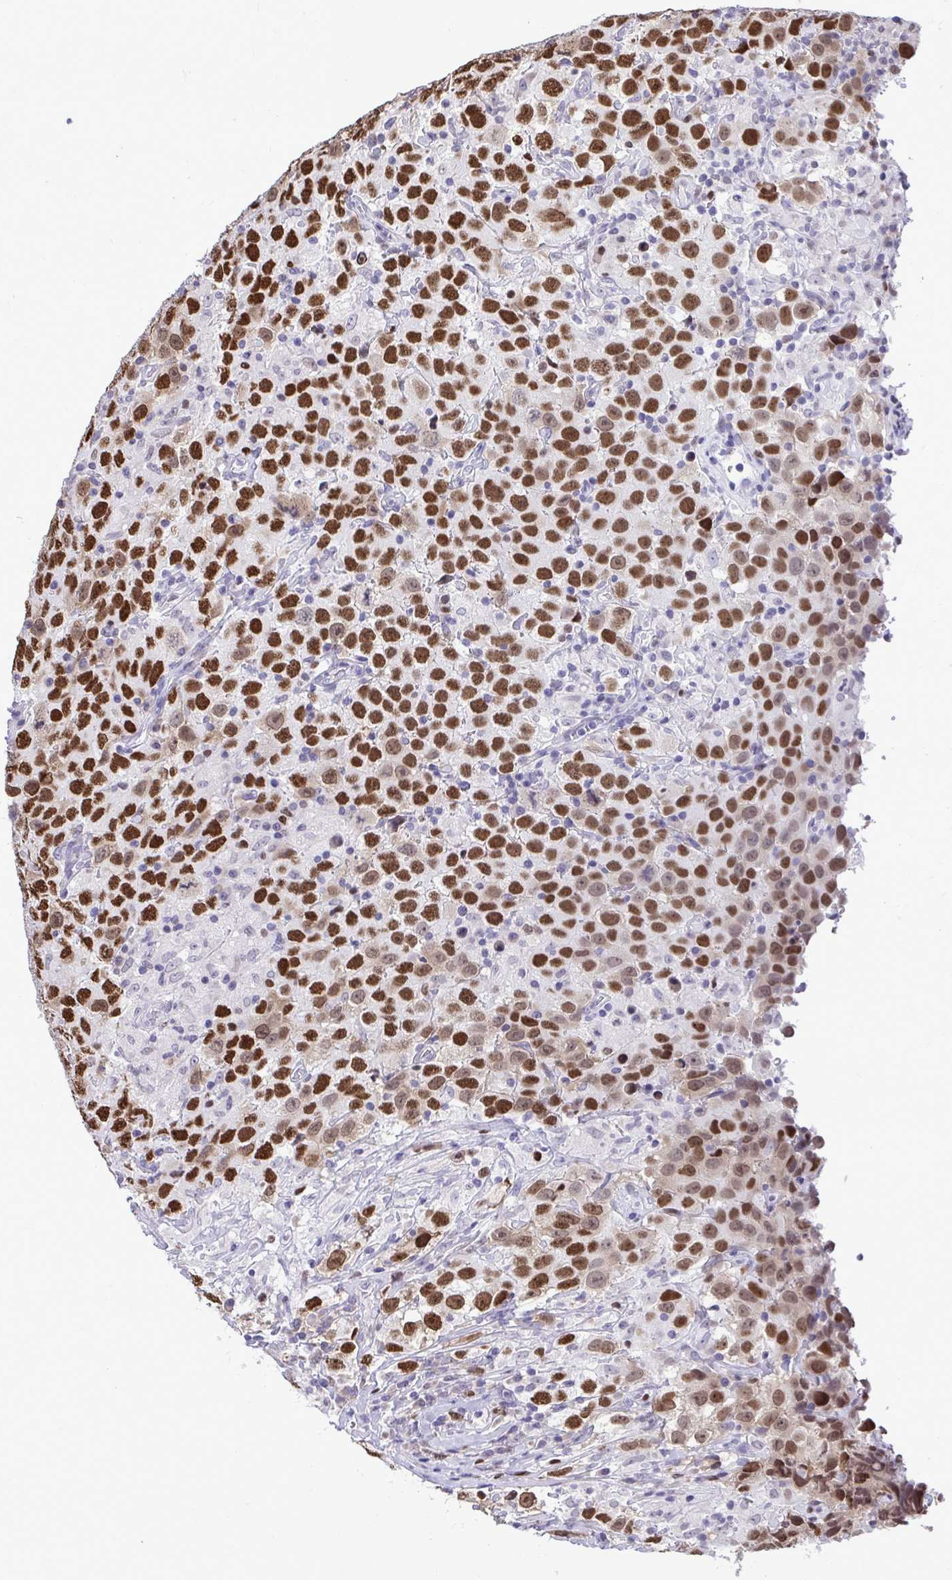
{"staining": {"intensity": "strong", "quantity": ">75%", "location": "nuclear"}, "tissue": "testis cancer", "cell_type": "Tumor cells", "image_type": "cancer", "snomed": [{"axis": "morphology", "description": "Seminoma, NOS"}, {"axis": "topography", "description": "Testis"}], "caption": "DAB (3,3'-diaminobenzidine) immunohistochemical staining of human seminoma (testis) shows strong nuclear protein expression in about >75% of tumor cells.", "gene": "C1QL2", "patient": {"sex": "male", "age": 41}}